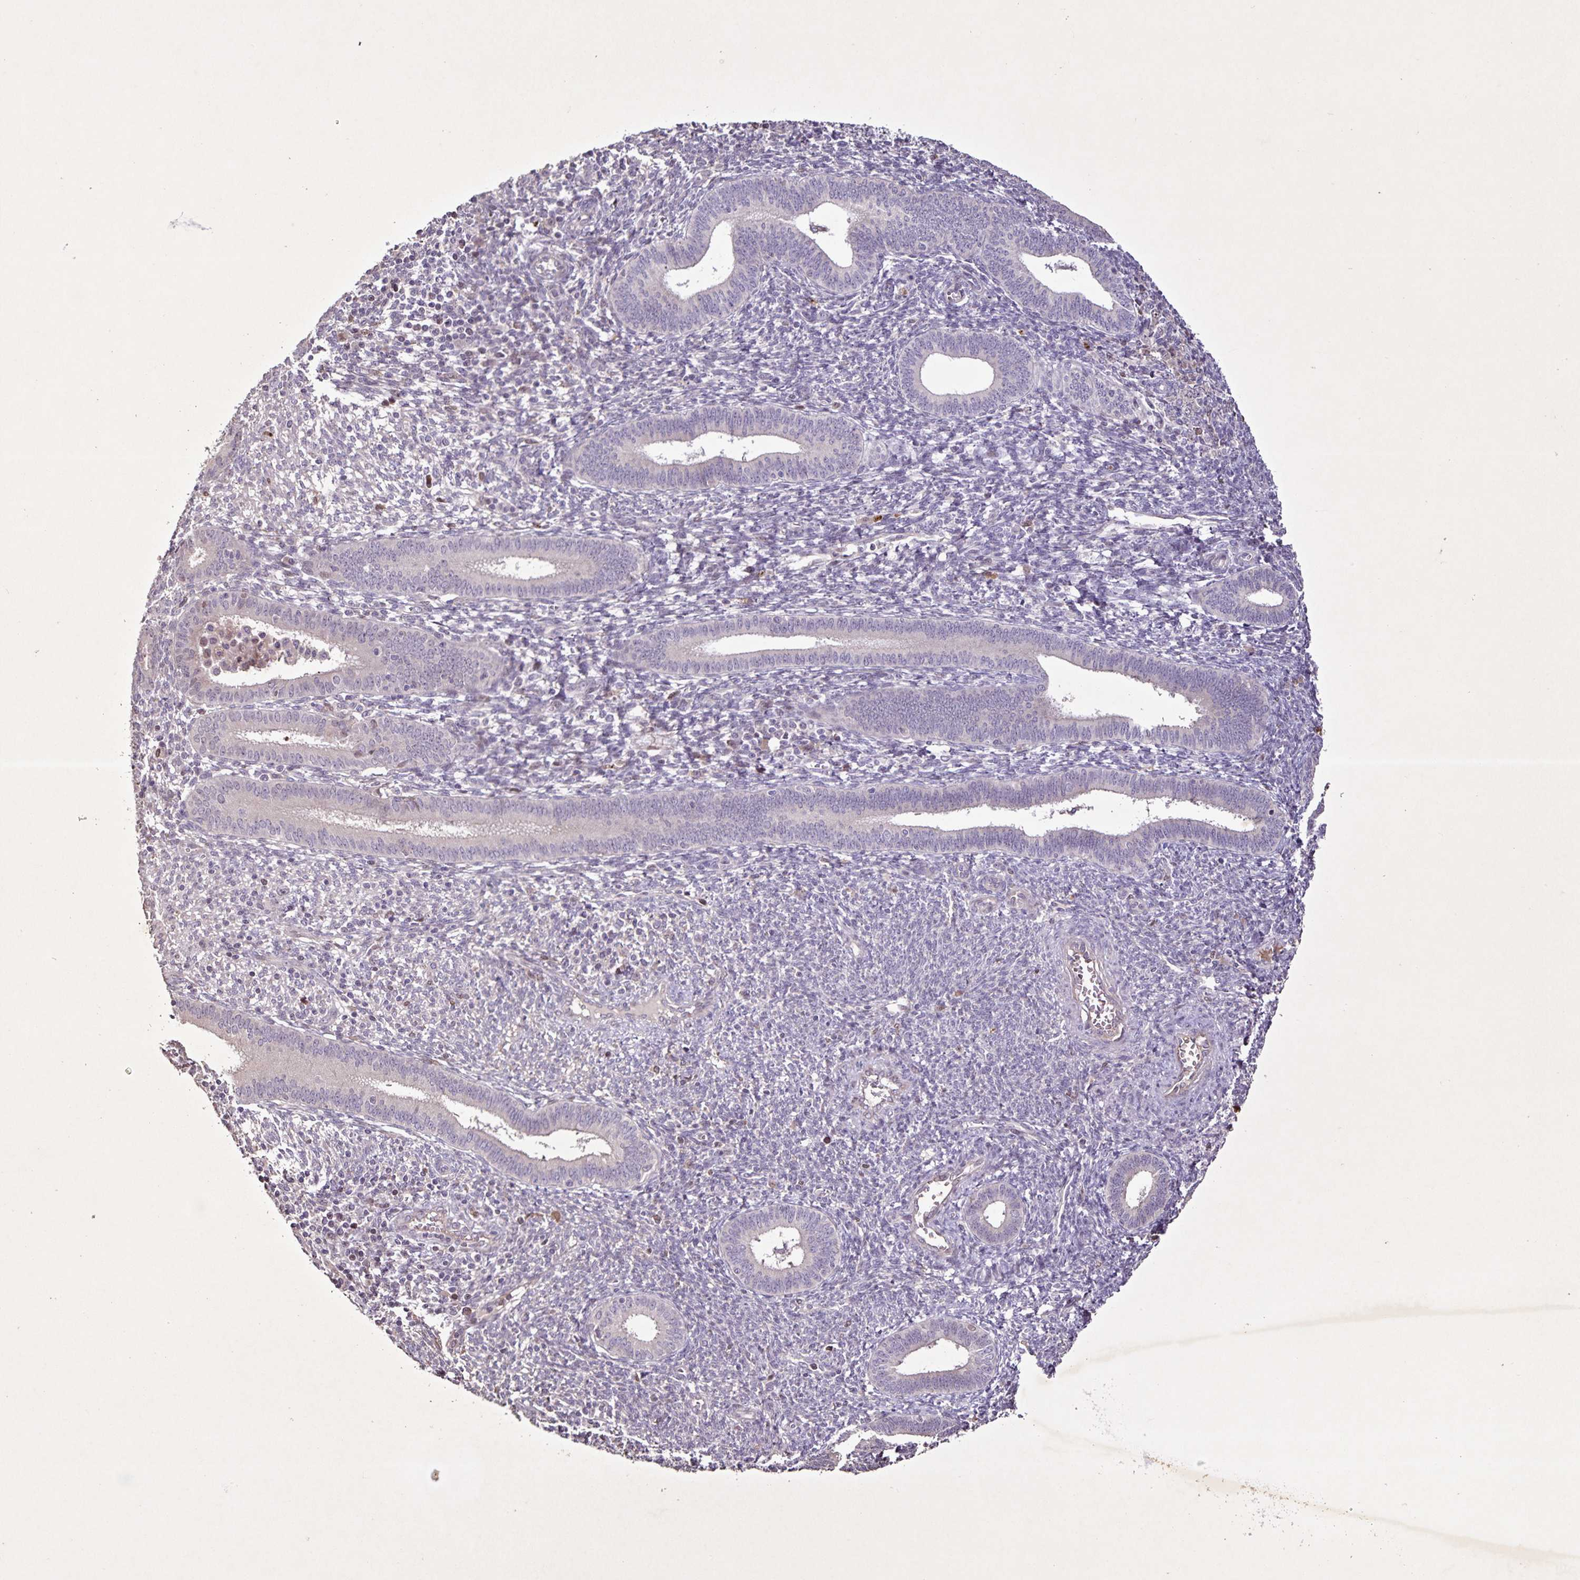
{"staining": {"intensity": "negative", "quantity": "none", "location": "none"}, "tissue": "endometrium", "cell_type": "Cells in endometrial stroma", "image_type": "normal", "snomed": [{"axis": "morphology", "description": "Normal tissue, NOS"}, {"axis": "topography", "description": "Endometrium"}], "caption": "A high-resolution micrograph shows immunohistochemistry (IHC) staining of benign endometrium, which shows no significant staining in cells in endometrial stroma.", "gene": "GDF2", "patient": {"sex": "female", "age": 41}}